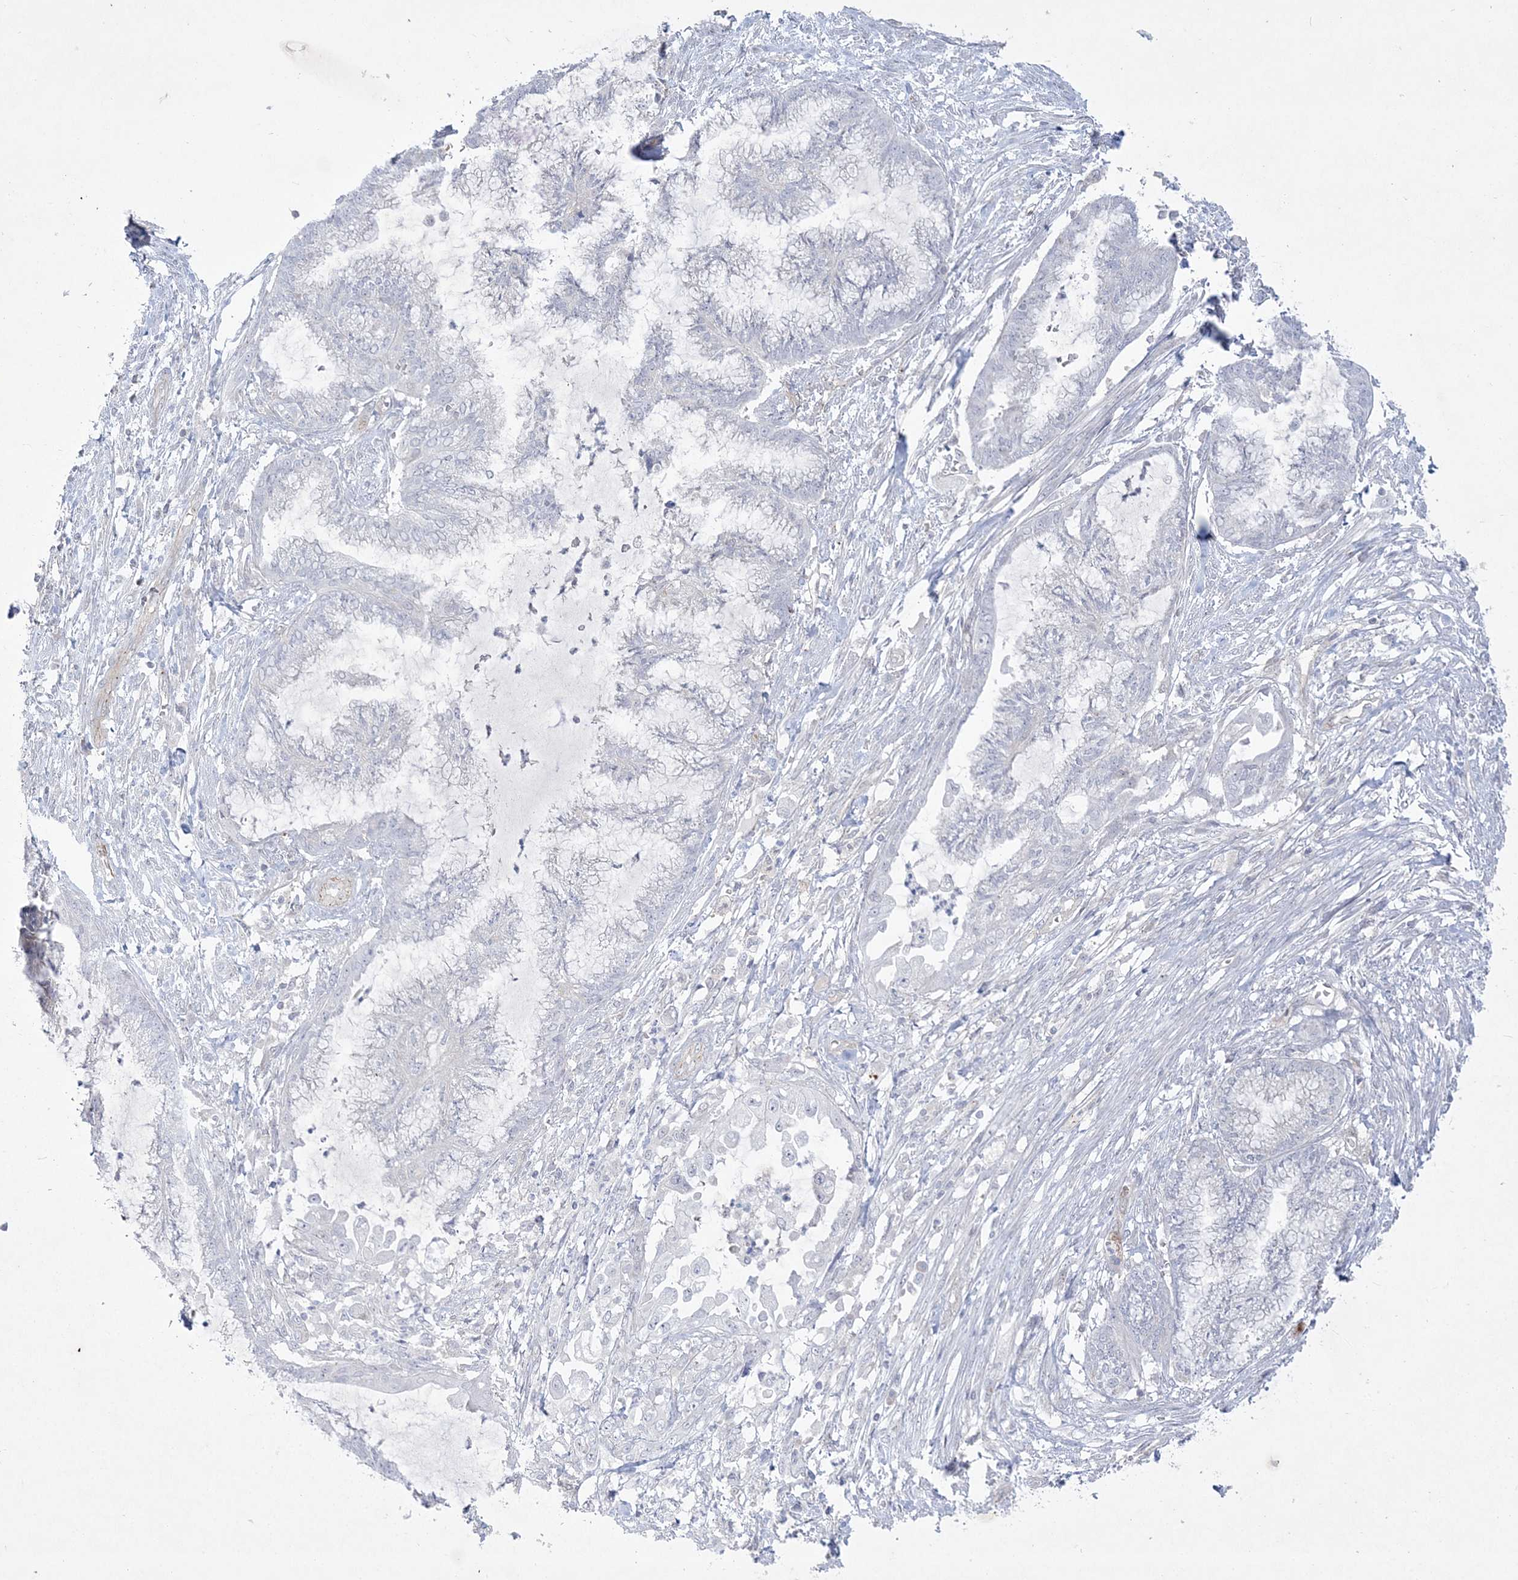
{"staining": {"intensity": "negative", "quantity": "none", "location": "none"}, "tissue": "endometrial cancer", "cell_type": "Tumor cells", "image_type": "cancer", "snomed": [{"axis": "morphology", "description": "Adenocarcinoma, NOS"}, {"axis": "topography", "description": "Endometrium"}], "caption": "The micrograph reveals no staining of tumor cells in endometrial cancer (adenocarcinoma).", "gene": "ADAMTS12", "patient": {"sex": "female", "age": 86}}